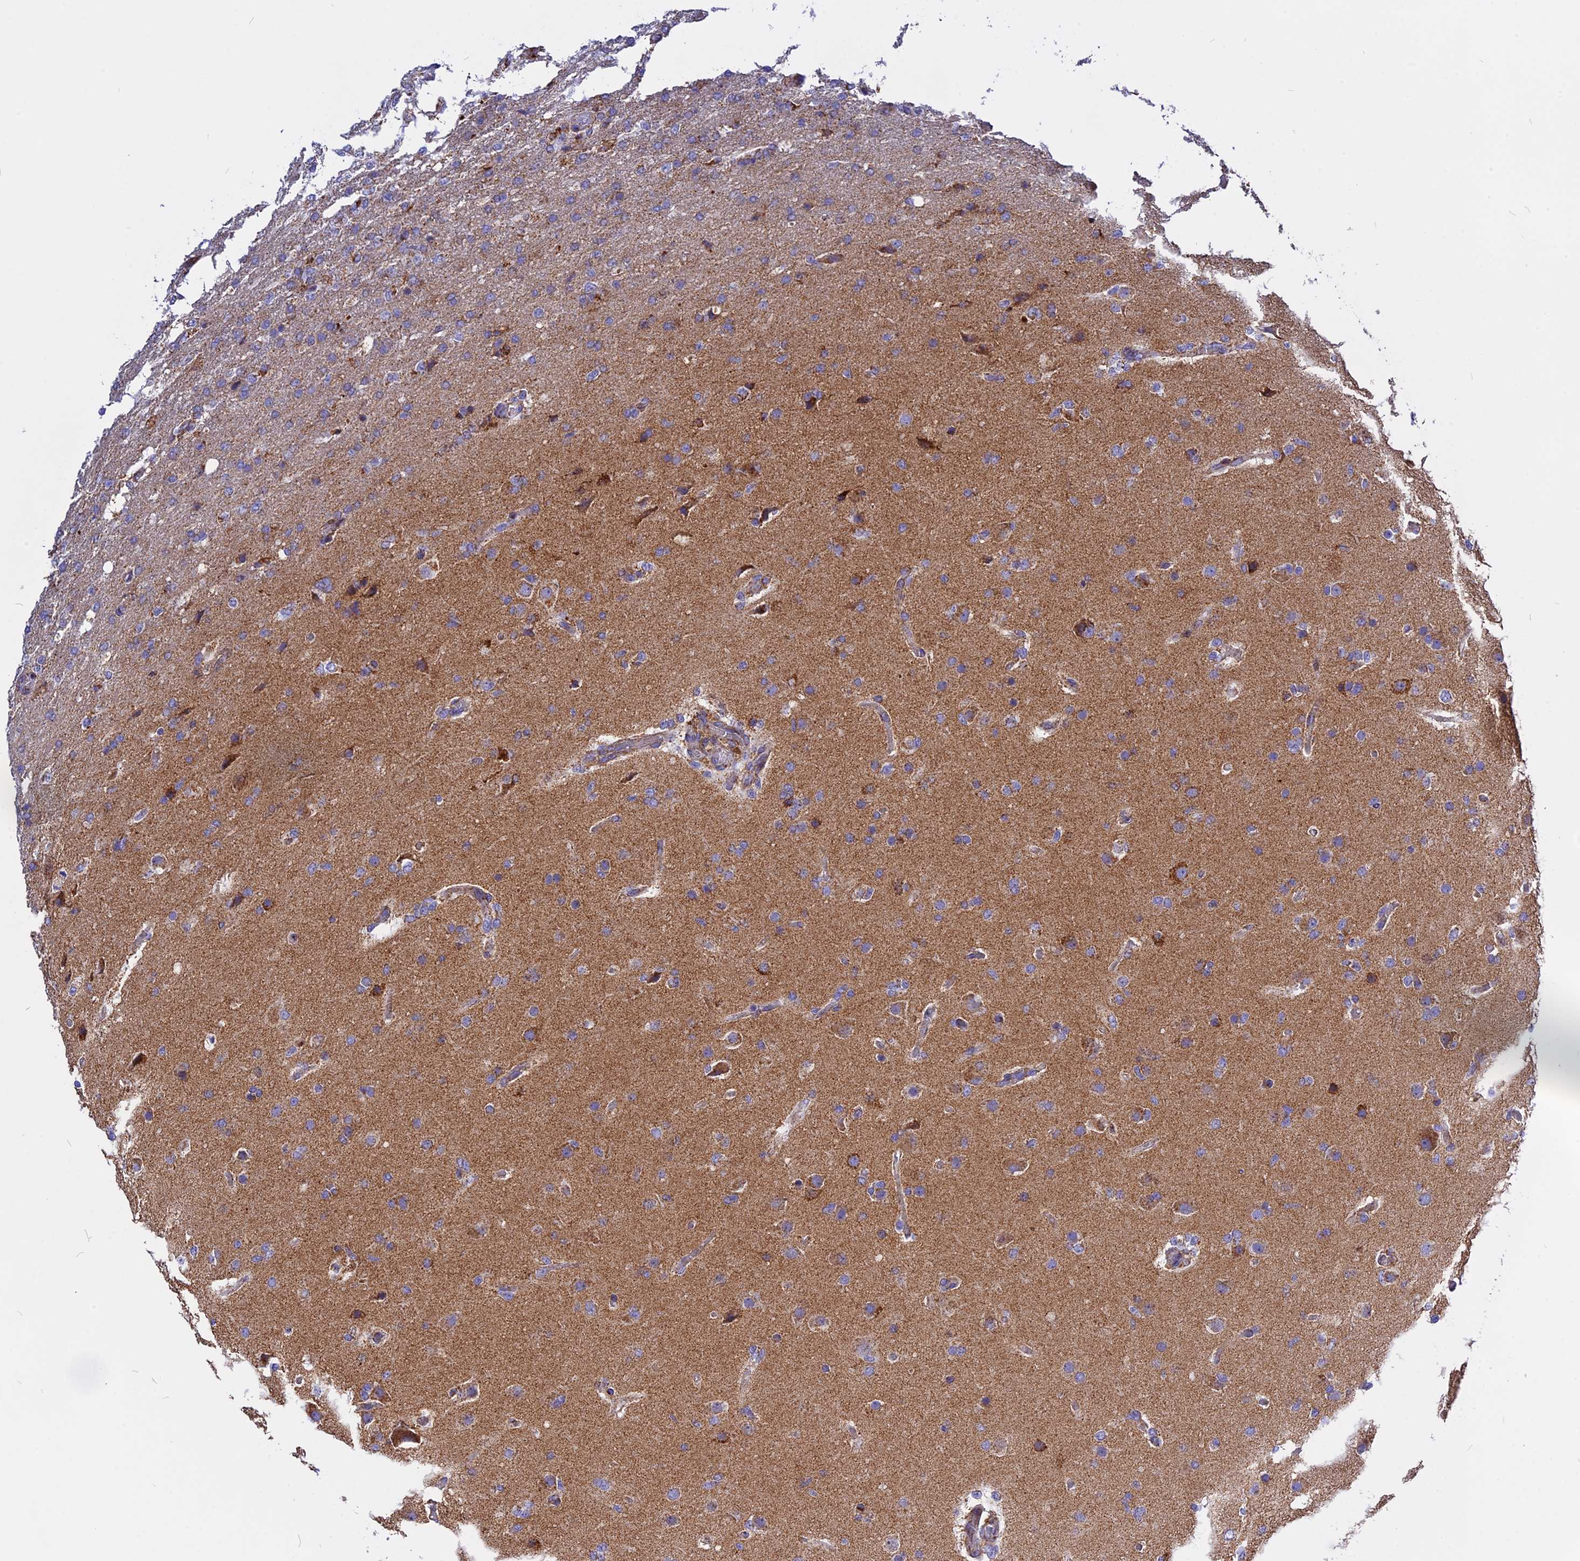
{"staining": {"intensity": "moderate", "quantity": "<25%", "location": "cytoplasmic/membranous"}, "tissue": "glioma", "cell_type": "Tumor cells", "image_type": "cancer", "snomed": [{"axis": "morphology", "description": "Glioma, malignant, High grade"}, {"axis": "topography", "description": "Brain"}], "caption": "Glioma stained for a protein (brown) demonstrates moderate cytoplasmic/membranous positive expression in approximately <25% of tumor cells.", "gene": "VDAC2", "patient": {"sex": "female", "age": 74}}